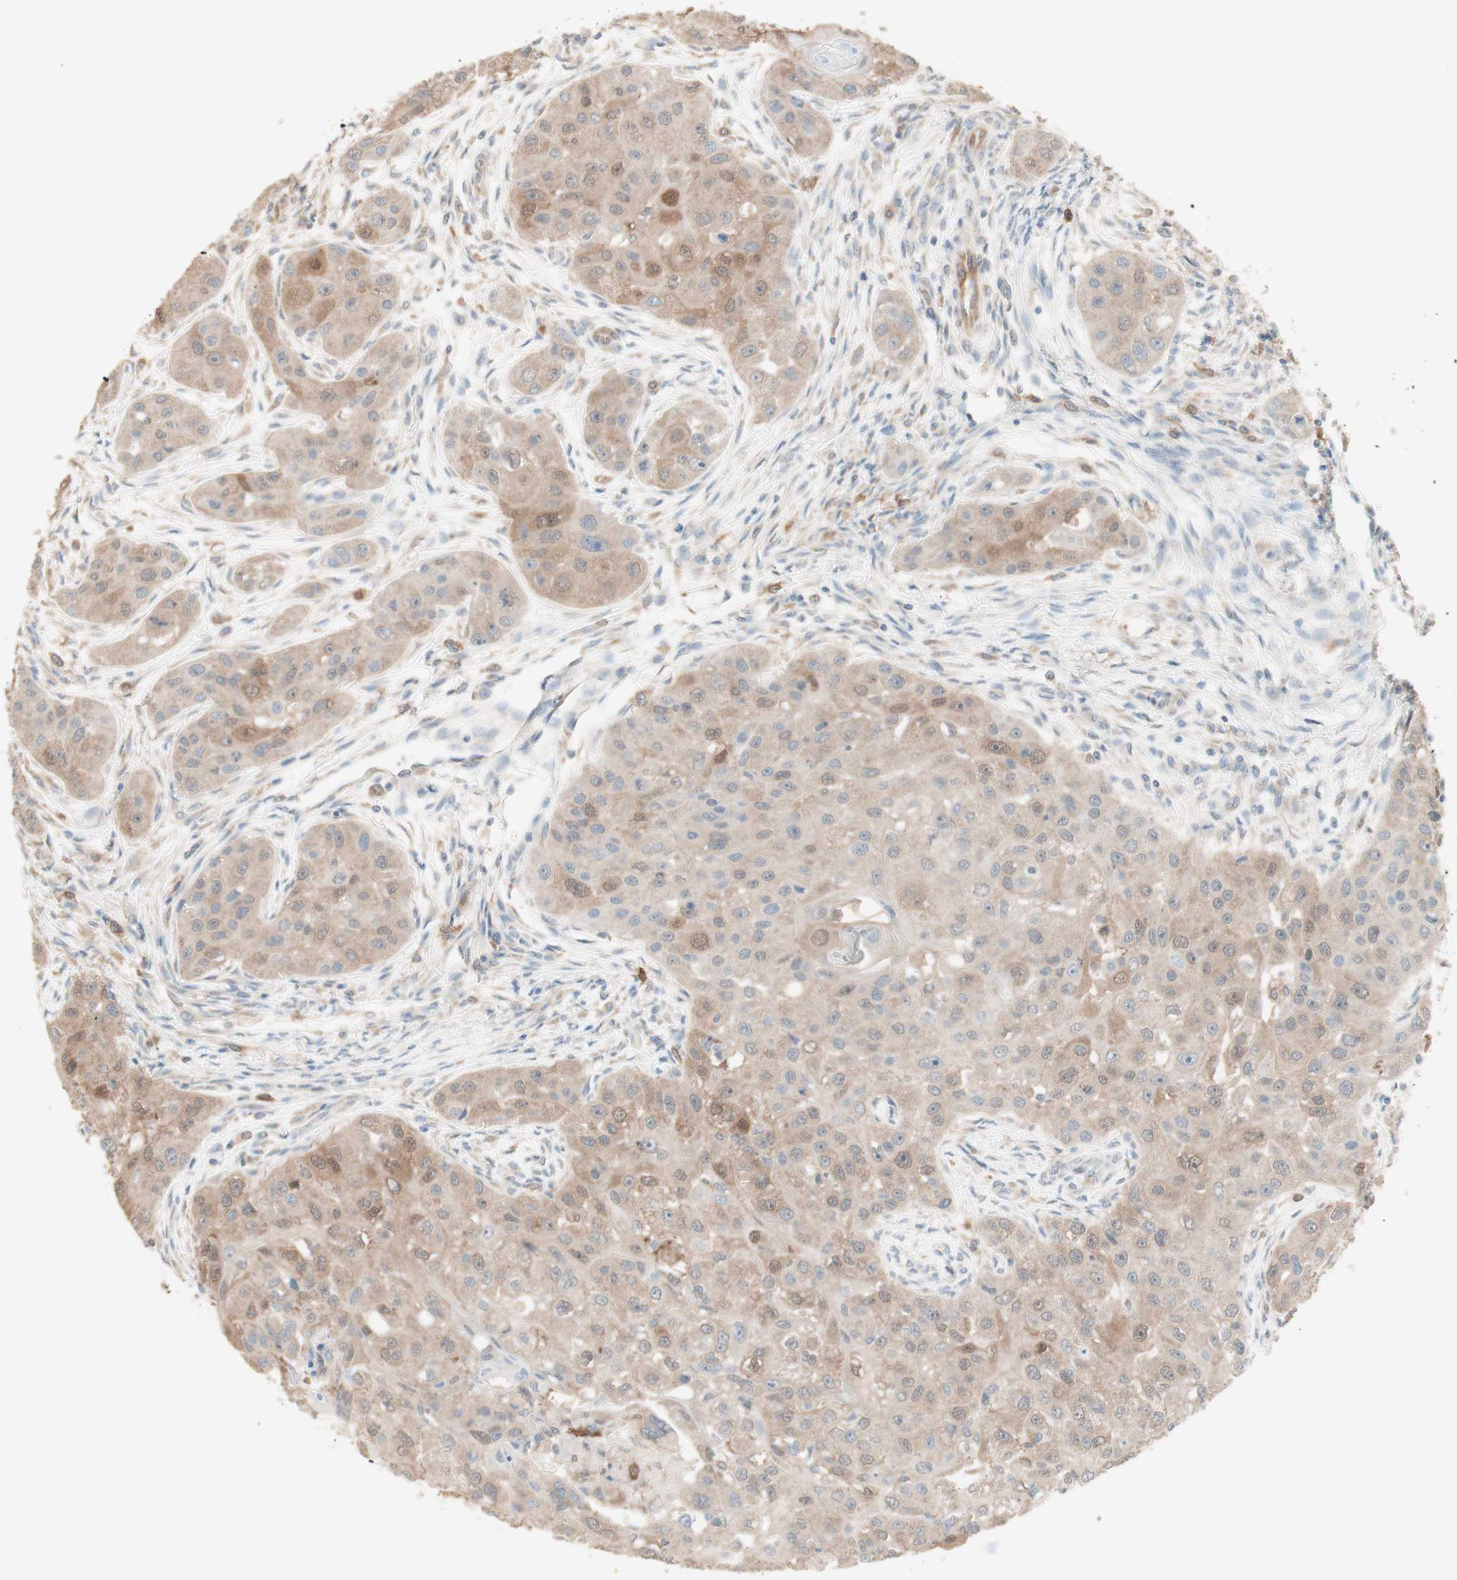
{"staining": {"intensity": "weak", "quantity": ">75%", "location": "cytoplasmic/membranous"}, "tissue": "head and neck cancer", "cell_type": "Tumor cells", "image_type": "cancer", "snomed": [{"axis": "morphology", "description": "Normal tissue, NOS"}, {"axis": "morphology", "description": "Squamous cell carcinoma, NOS"}, {"axis": "topography", "description": "Skeletal muscle"}, {"axis": "topography", "description": "Head-Neck"}], "caption": "This is a photomicrograph of immunohistochemistry (IHC) staining of head and neck cancer, which shows weak expression in the cytoplasmic/membranous of tumor cells.", "gene": "COMT", "patient": {"sex": "male", "age": 51}}